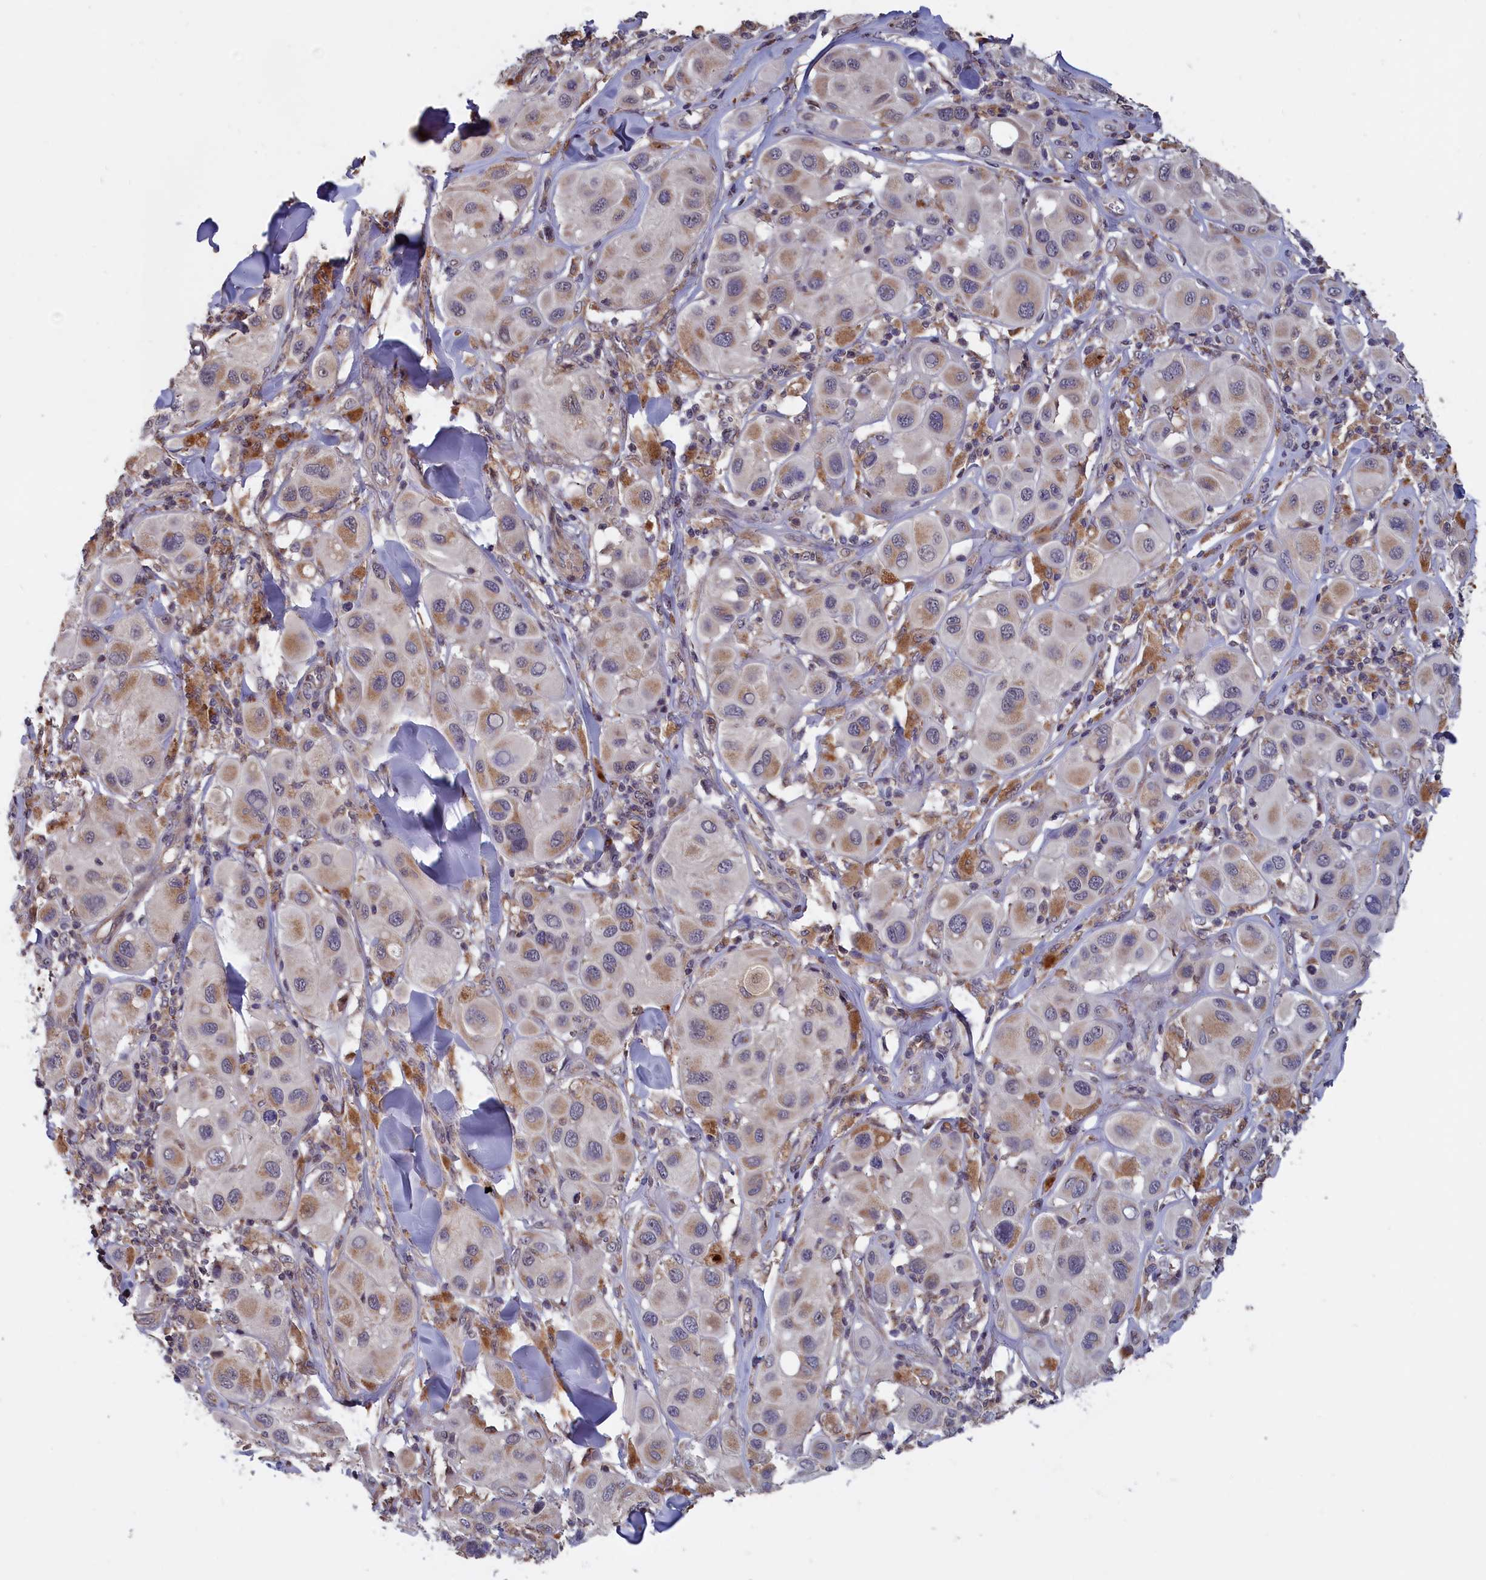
{"staining": {"intensity": "moderate", "quantity": "25%-75%", "location": "cytoplasmic/membranous"}, "tissue": "melanoma", "cell_type": "Tumor cells", "image_type": "cancer", "snomed": [{"axis": "morphology", "description": "Malignant melanoma, Metastatic site"}, {"axis": "topography", "description": "Skin"}], "caption": "Immunohistochemistry photomicrograph of neoplastic tissue: human melanoma stained using immunohistochemistry demonstrates medium levels of moderate protein expression localized specifically in the cytoplasmic/membranous of tumor cells, appearing as a cytoplasmic/membranous brown color.", "gene": "EPB41L4B", "patient": {"sex": "male", "age": 41}}